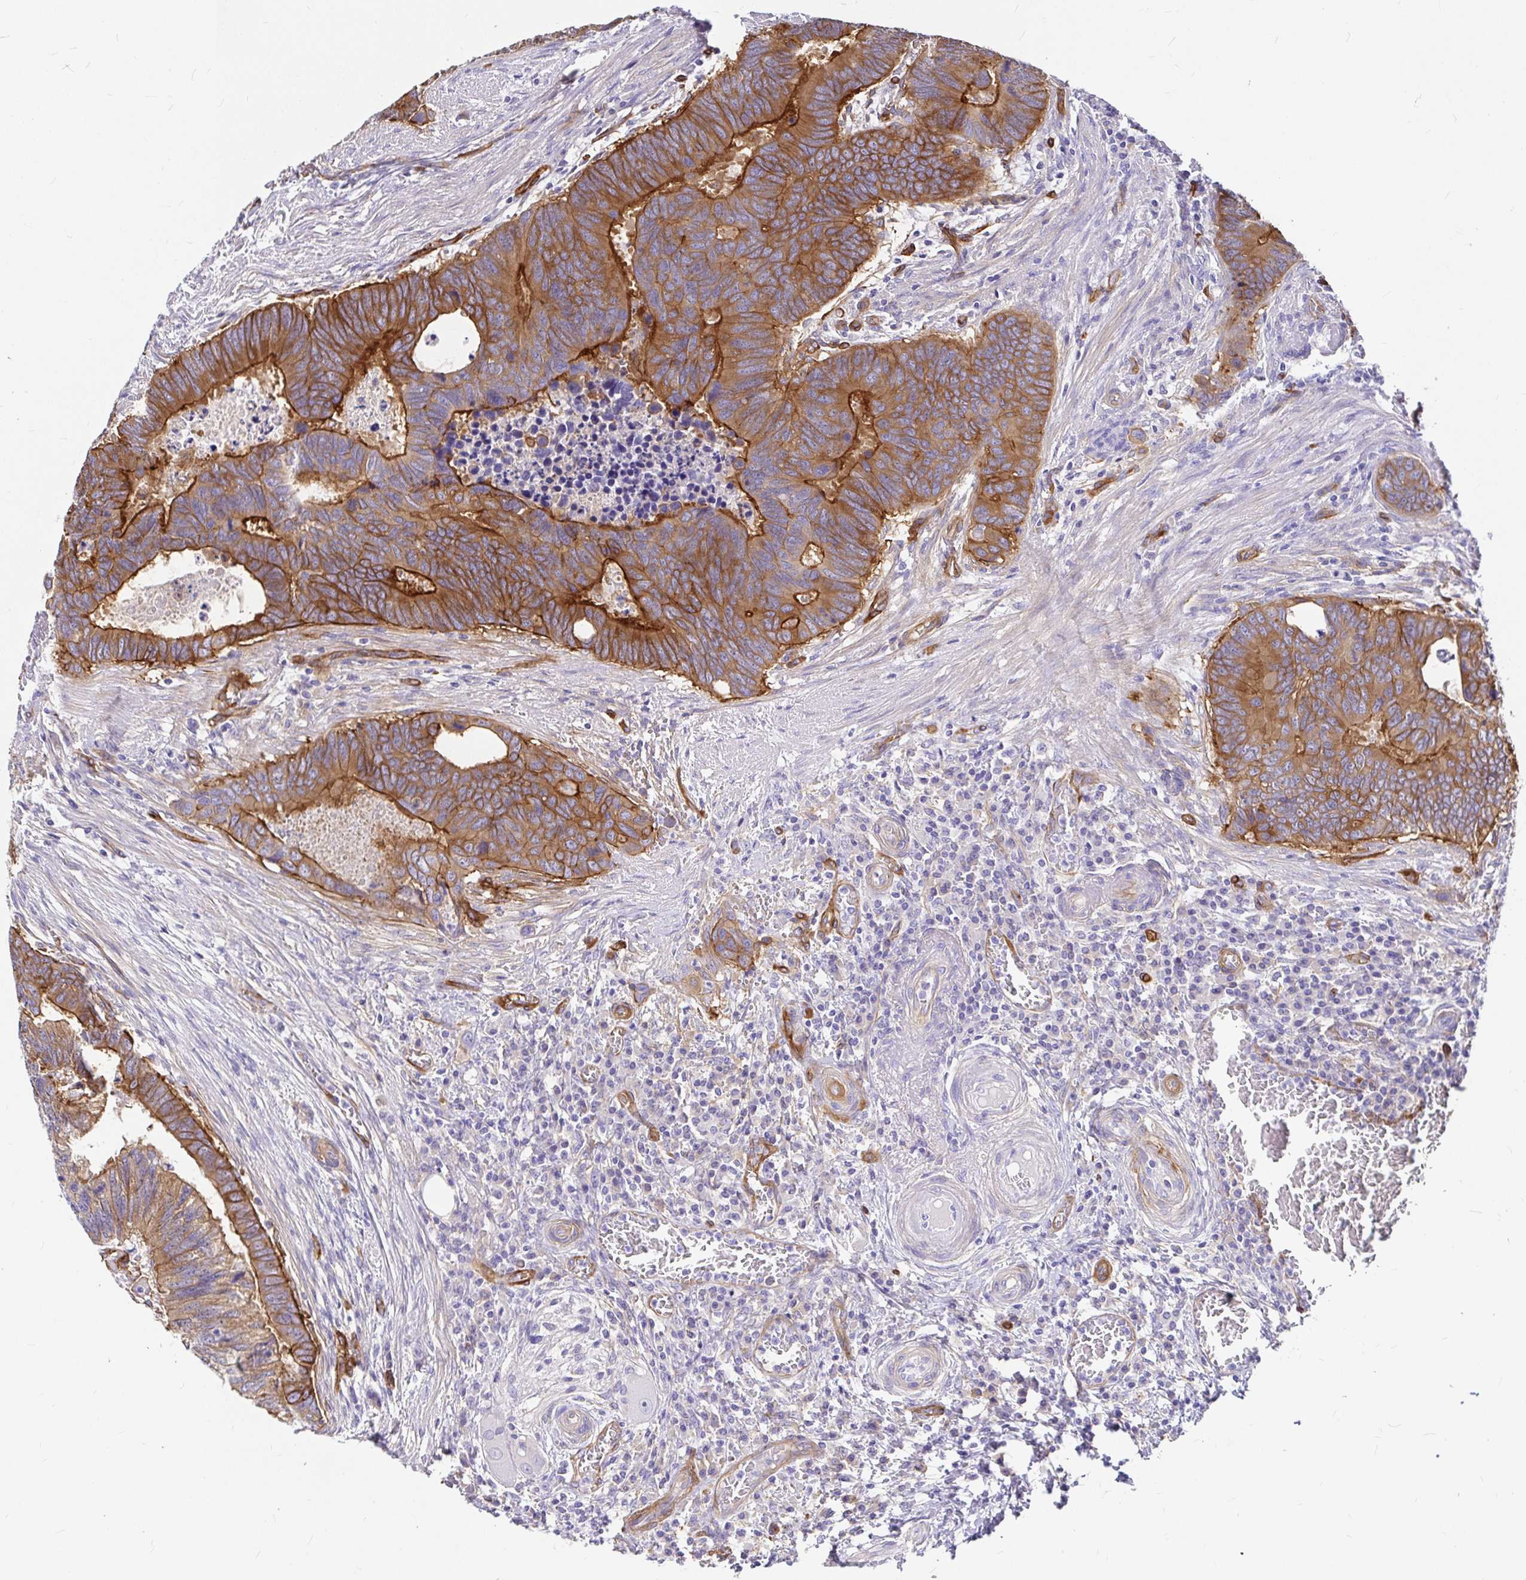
{"staining": {"intensity": "strong", "quantity": ">75%", "location": "cytoplasmic/membranous"}, "tissue": "colorectal cancer", "cell_type": "Tumor cells", "image_type": "cancer", "snomed": [{"axis": "morphology", "description": "Adenocarcinoma, NOS"}, {"axis": "topography", "description": "Colon"}], "caption": "Protein staining of adenocarcinoma (colorectal) tissue shows strong cytoplasmic/membranous expression in approximately >75% of tumor cells.", "gene": "MYO1B", "patient": {"sex": "male", "age": 62}}